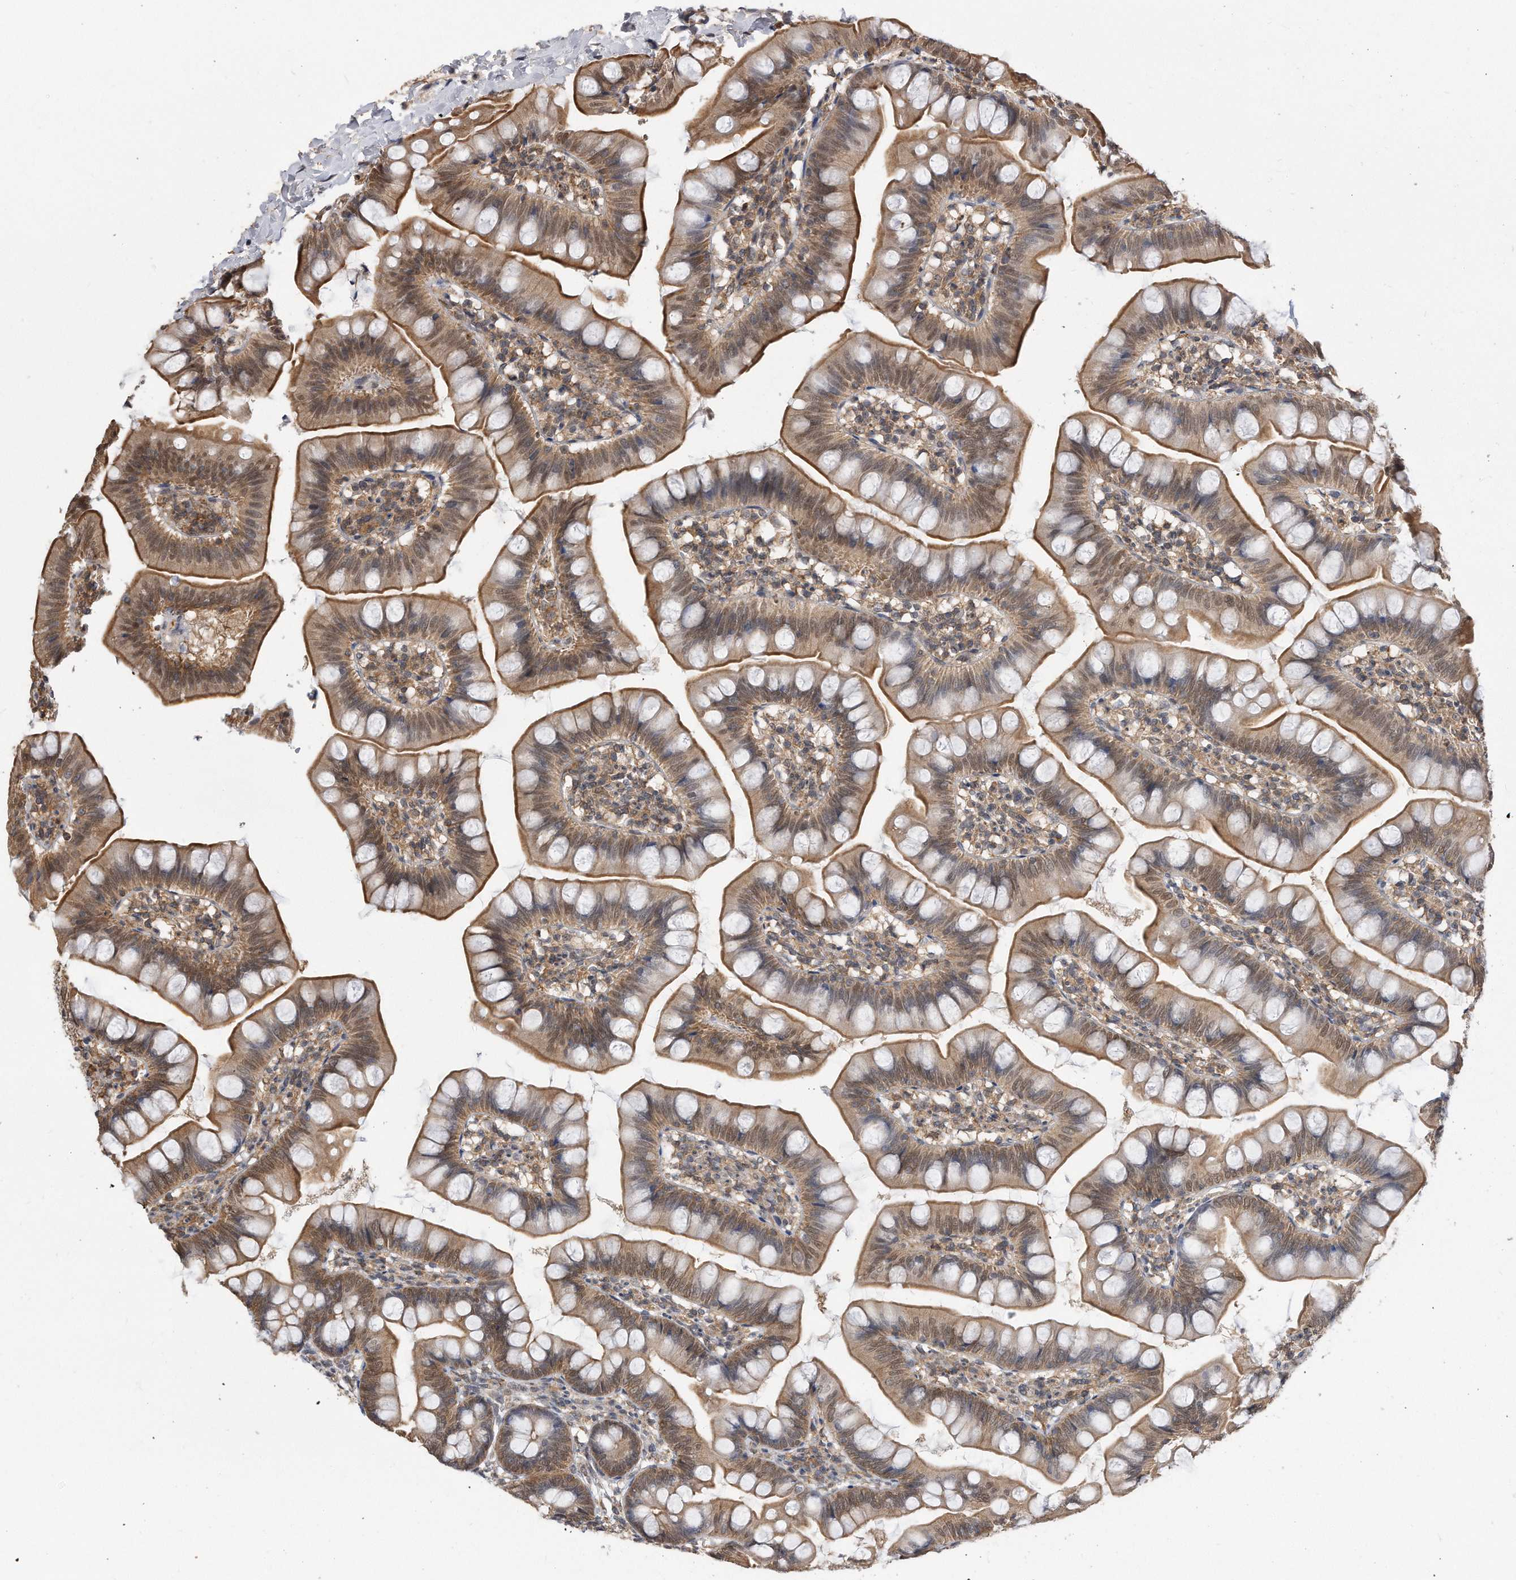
{"staining": {"intensity": "moderate", "quantity": ">75%", "location": "cytoplasmic/membranous"}, "tissue": "small intestine", "cell_type": "Glandular cells", "image_type": "normal", "snomed": [{"axis": "morphology", "description": "Normal tissue, NOS"}, {"axis": "topography", "description": "Small intestine"}], "caption": "Protein expression analysis of benign human small intestine reveals moderate cytoplasmic/membranous staining in approximately >75% of glandular cells. The staining is performed using DAB (3,3'-diaminobenzidine) brown chromogen to label protein expression. The nuclei are counter-stained blue using hematoxylin.", "gene": "TCP1", "patient": {"sex": "male", "age": 7}}